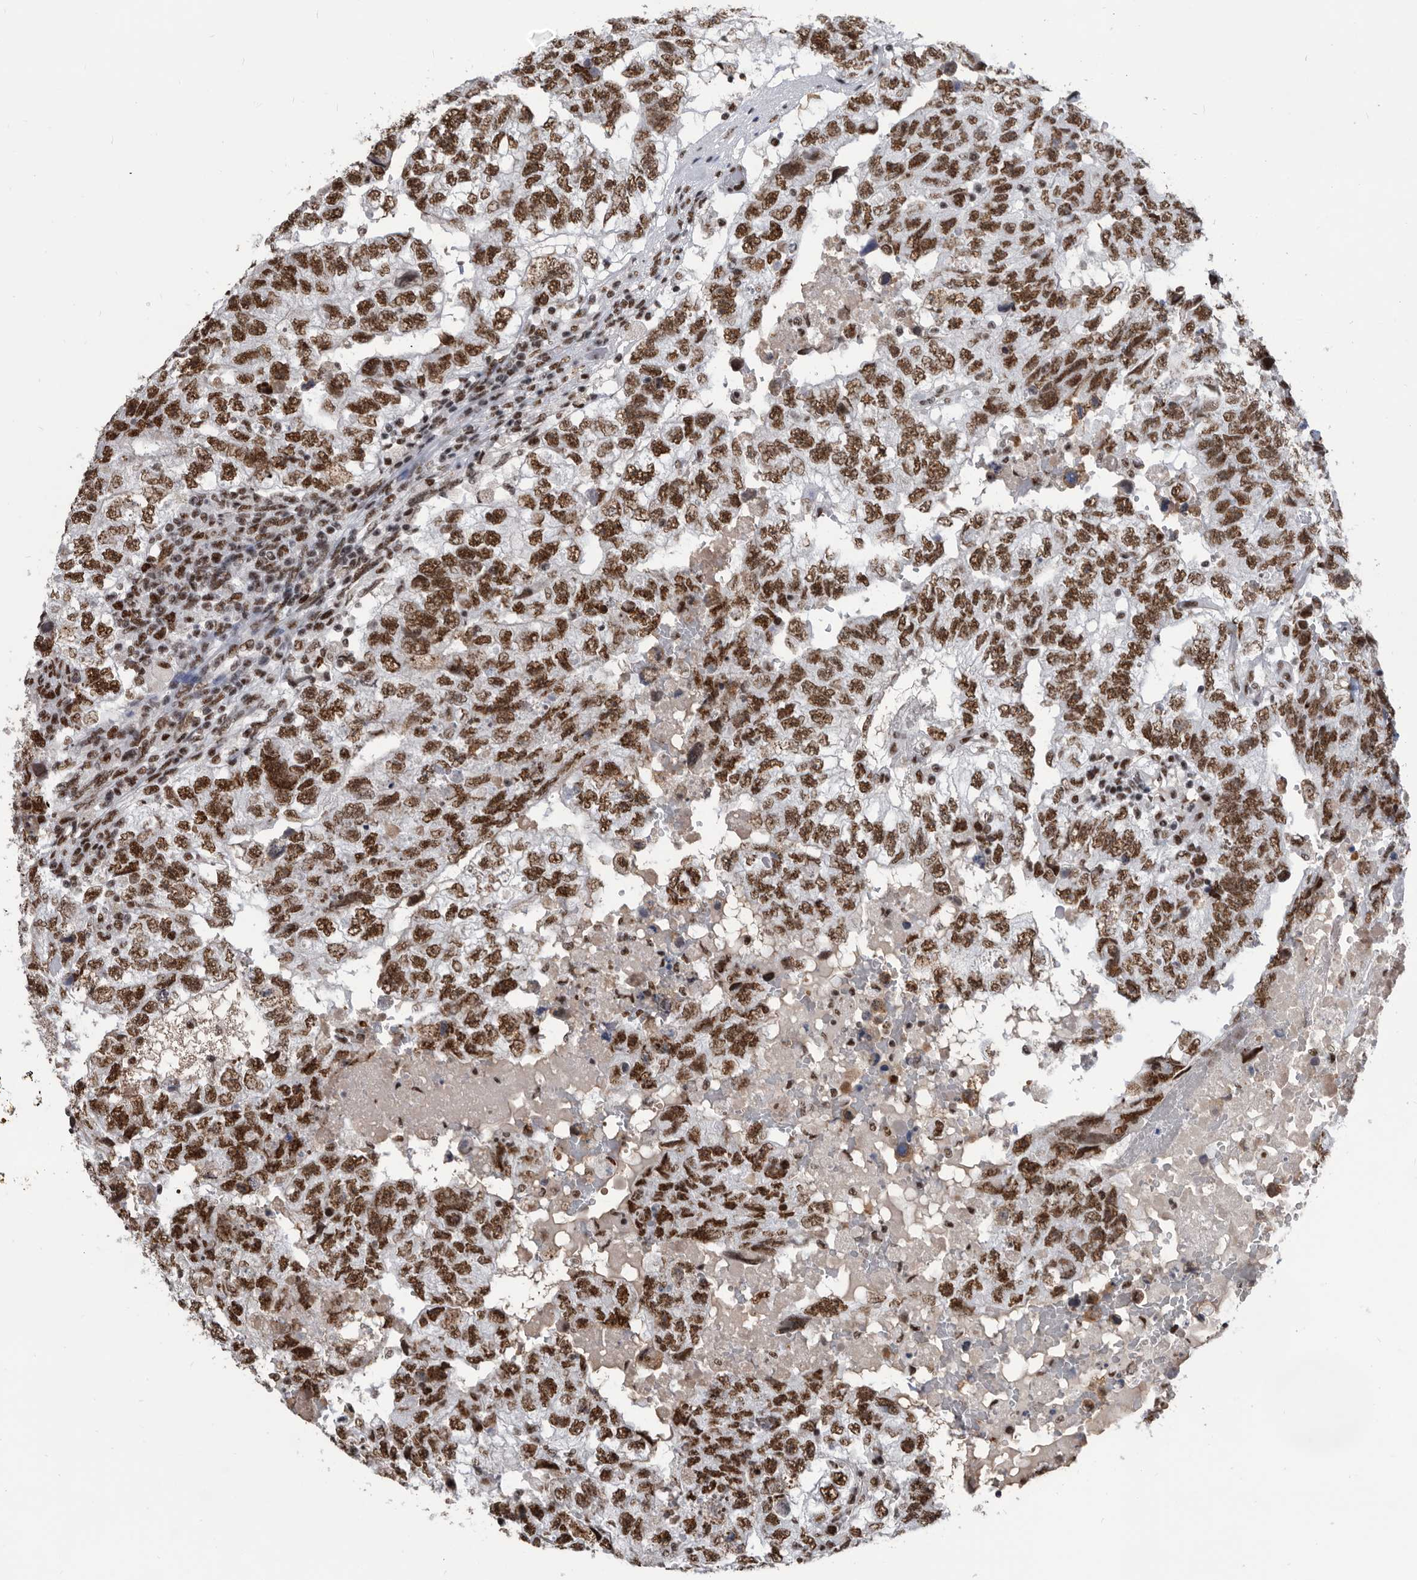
{"staining": {"intensity": "strong", "quantity": ">75%", "location": "nuclear"}, "tissue": "testis cancer", "cell_type": "Tumor cells", "image_type": "cancer", "snomed": [{"axis": "morphology", "description": "Carcinoma, Embryonal, NOS"}, {"axis": "topography", "description": "Testis"}], "caption": "This image exhibits IHC staining of embryonal carcinoma (testis), with high strong nuclear positivity in about >75% of tumor cells.", "gene": "SF3A1", "patient": {"sex": "male", "age": 36}}